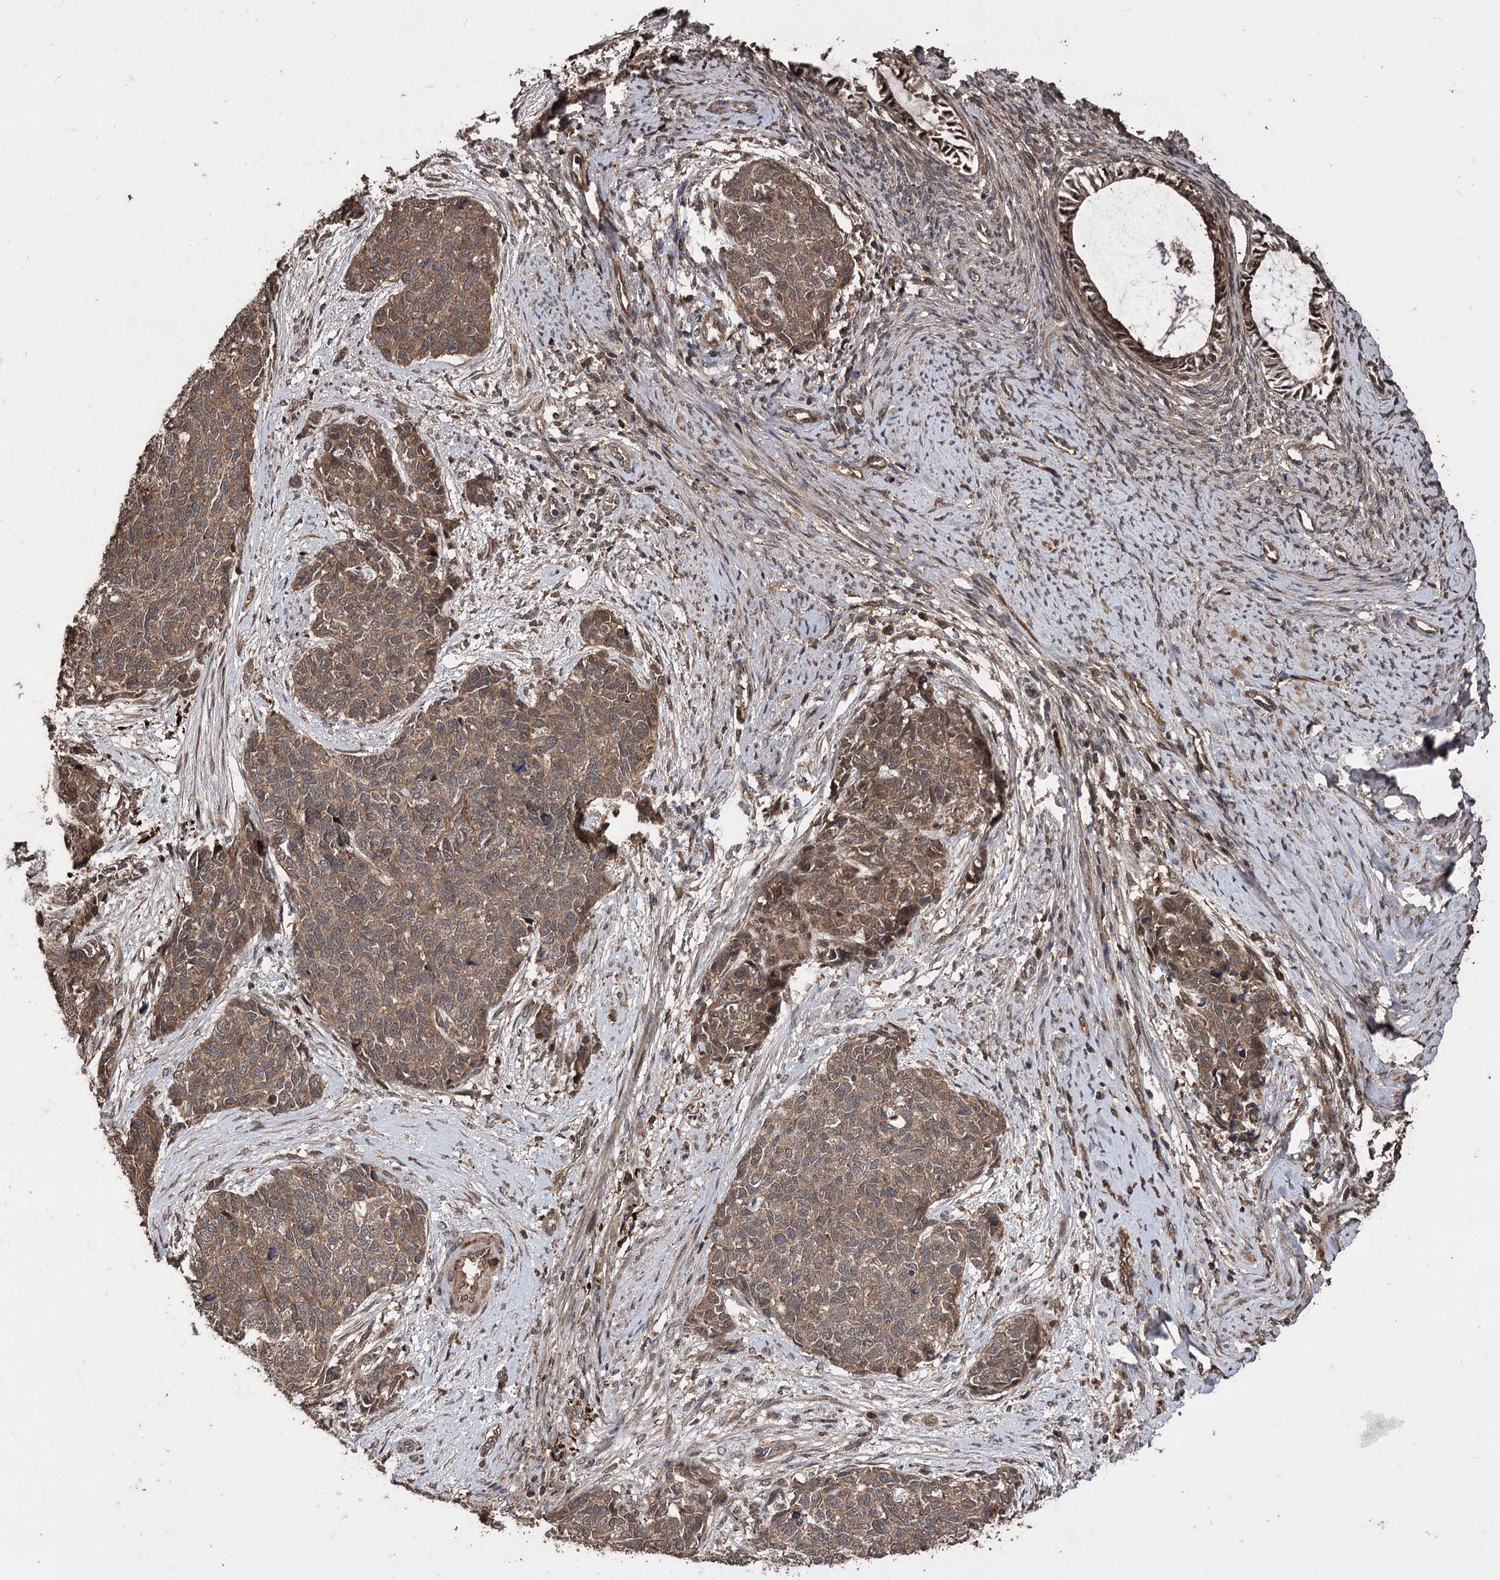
{"staining": {"intensity": "moderate", "quantity": ">75%", "location": "cytoplasmic/membranous"}, "tissue": "cervical cancer", "cell_type": "Tumor cells", "image_type": "cancer", "snomed": [{"axis": "morphology", "description": "Squamous cell carcinoma, NOS"}, {"axis": "topography", "description": "Cervix"}], "caption": "The image shows staining of cervical squamous cell carcinoma, revealing moderate cytoplasmic/membranous protein positivity (brown color) within tumor cells.", "gene": "RASSF3", "patient": {"sex": "female", "age": 63}}